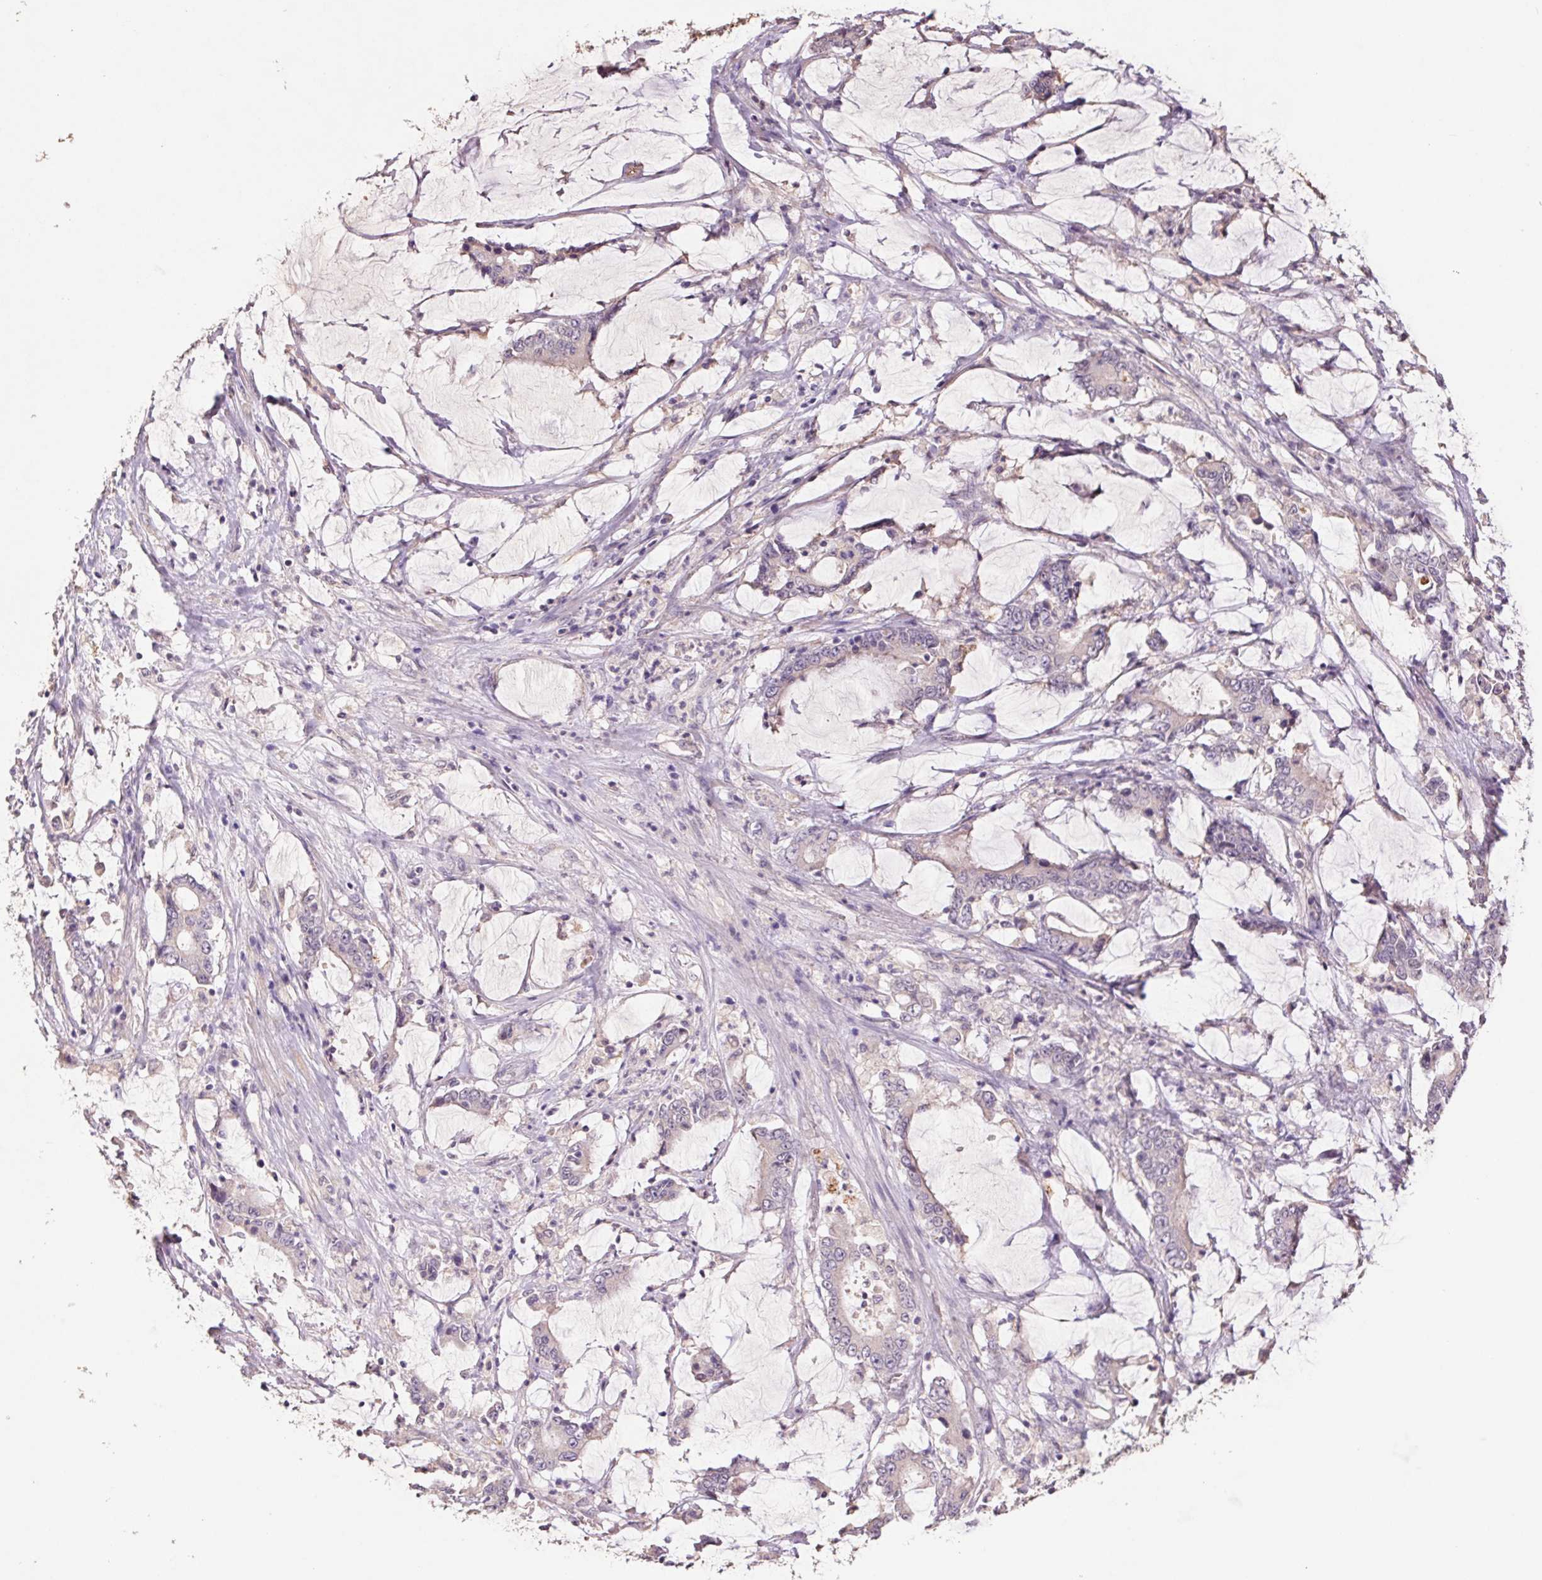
{"staining": {"intensity": "negative", "quantity": "none", "location": "none"}, "tissue": "stomach cancer", "cell_type": "Tumor cells", "image_type": "cancer", "snomed": [{"axis": "morphology", "description": "Adenocarcinoma, NOS"}, {"axis": "topography", "description": "Stomach, upper"}], "caption": "DAB immunohistochemical staining of human stomach cancer (adenocarcinoma) reveals no significant positivity in tumor cells.", "gene": "GRM2", "patient": {"sex": "male", "age": 68}}